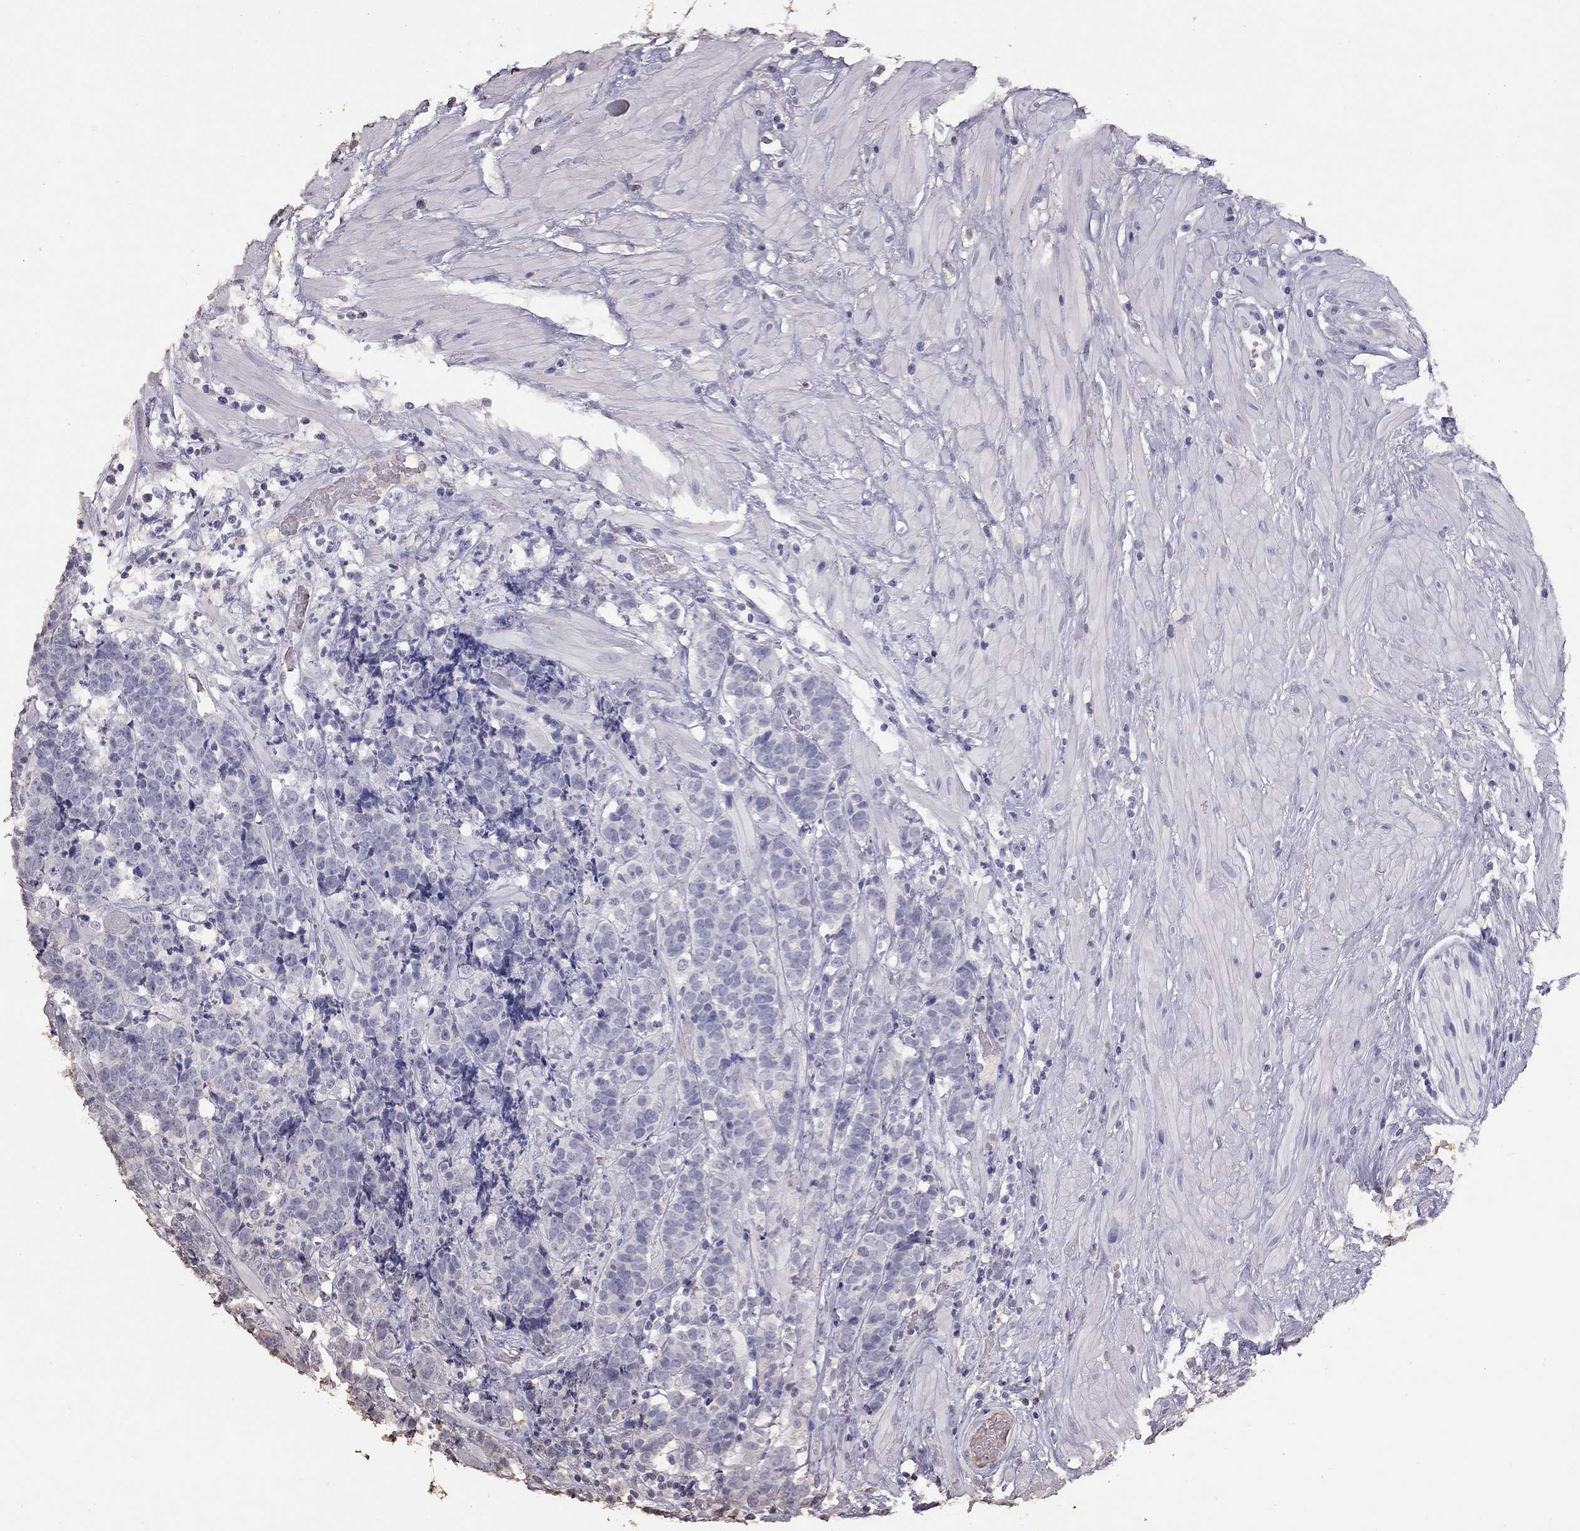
{"staining": {"intensity": "negative", "quantity": "none", "location": "none"}, "tissue": "prostate cancer", "cell_type": "Tumor cells", "image_type": "cancer", "snomed": [{"axis": "morphology", "description": "Adenocarcinoma, NOS"}, {"axis": "topography", "description": "Prostate"}], "caption": "The histopathology image exhibits no staining of tumor cells in prostate cancer (adenocarcinoma).", "gene": "SUN3", "patient": {"sex": "male", "age": 67}}